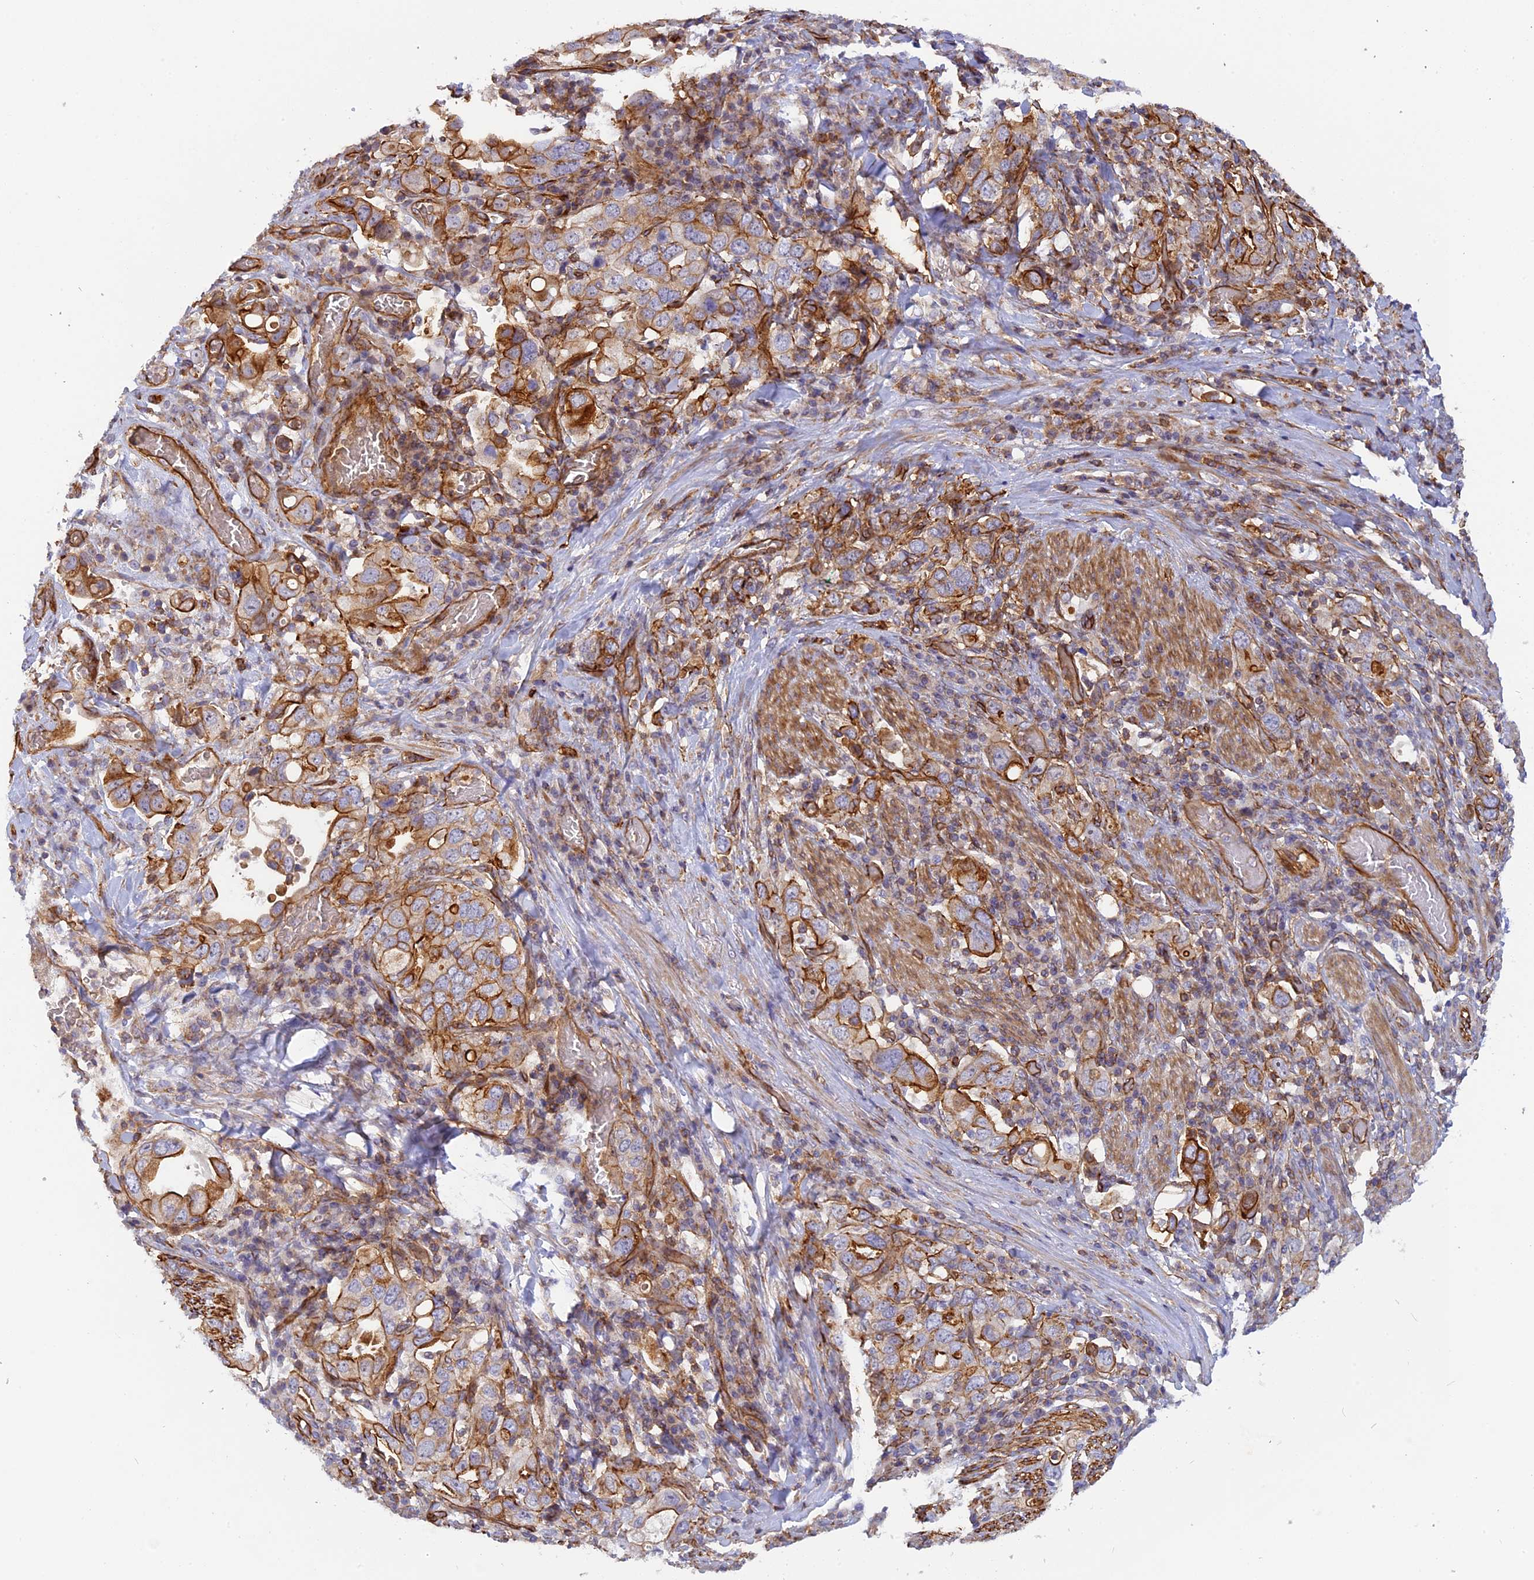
{"staining": {"intensity": "strong", "quantity": ">75%", "location": "cytoplasmic/membranous"}, "tissue": "stomach cancer", "cell_type": "Tumor cells", "image_type": "cancer", "snomed": [{"axis": "morphology", "description": "Adenocarcinoma, NOS"}, {"axis": "topography", "description": "Stomach, upper"}], "caption": "Immunohistochemical staining of stomach cancer (adenocarcinoma) exhibits high levels of strong cytoplasmic/membranous protein expression in approximately >75% of tumor cells.", "gene": "CNBD2", "patient": {"sex": "male", "age": 62}}